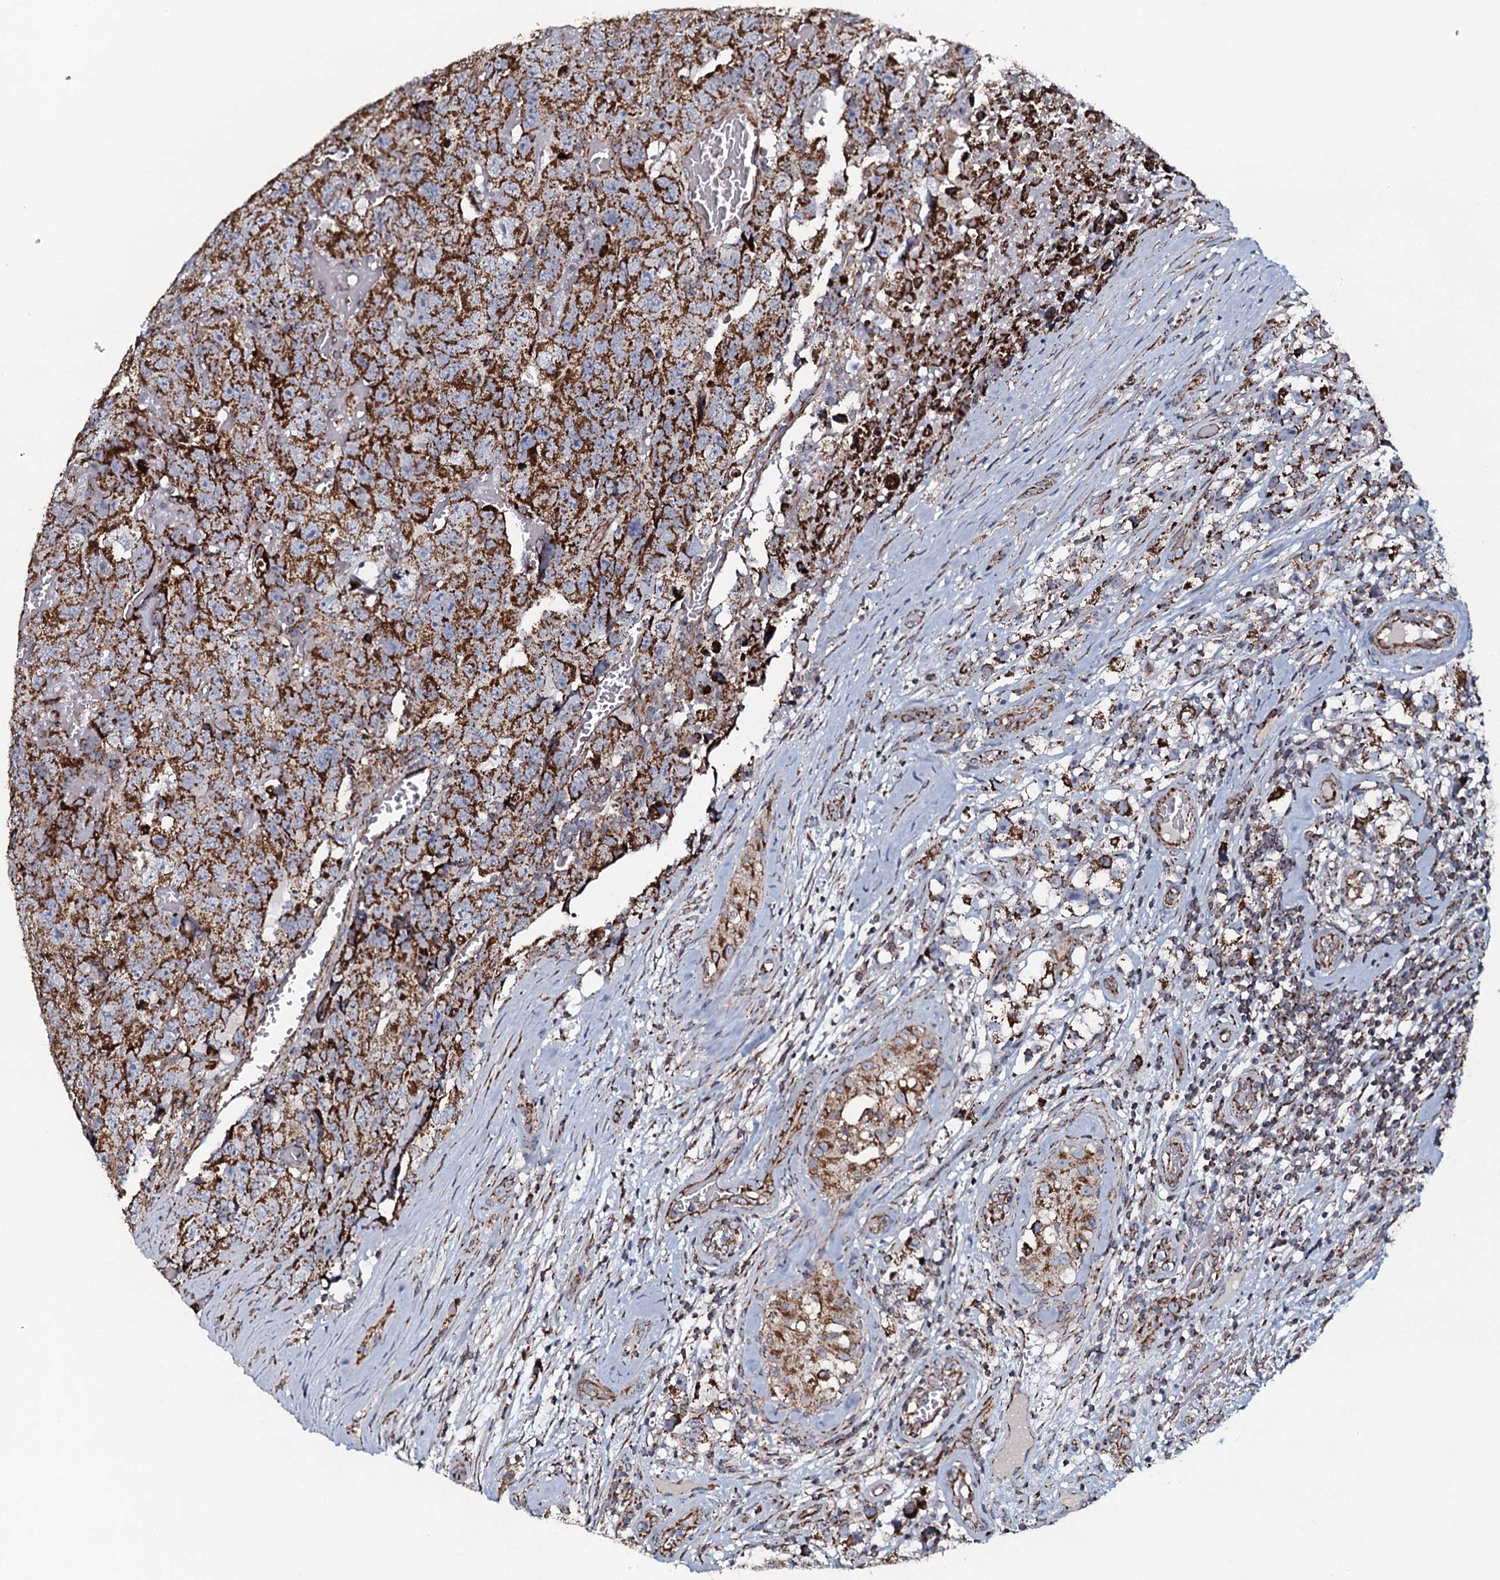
{"staining": {"intensity": "strong", "quantity": ">75%", "location": "cytoplasmic/membranous"}, "tissue": "testis cancer", "cell_type": "Tumor cells", "image_type": "cancer", "snomed": [{"axis": "morphology", "description": "Carcinoma, Embryonal, NOS"}, {"axis": "topography", "description": "Testis"}], "caption": "Immunohistochemistry (IHC) of embryonal carcinoma (testis) reveals high levels of strong cytoplasmic/membranous expression in about >75% of tumor cells. (Brightfield microscopy of DAB IHC at high magnification).", "gene": "EVC2", "patient": {"sex": "male", "age": 45}}